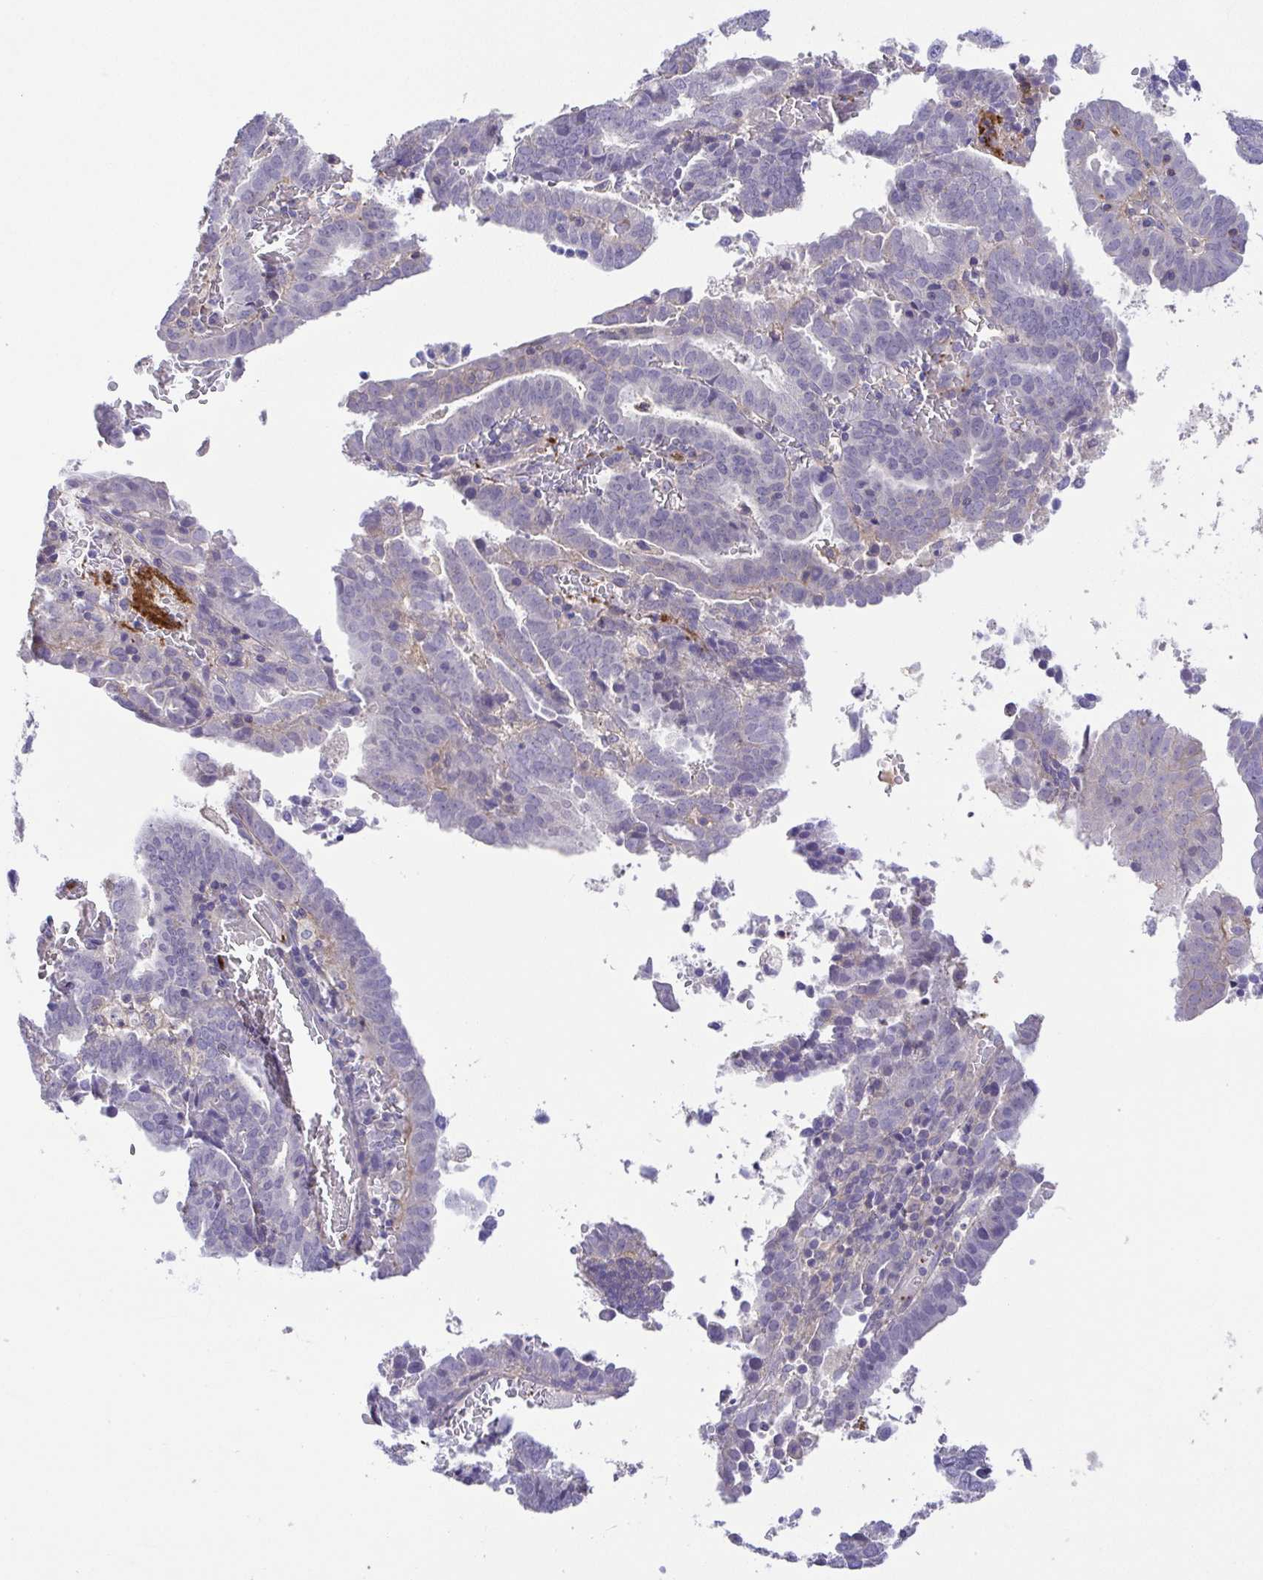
{"staining": {"intensity": "negative", "quantity": "none", "location": "none"}, "tissue": "endometrial cancer", "cell_type": "Tumor cells", "image_type": "cancer", "snomed": [{"axis": "morphology", "description": "Adenocarcinoma, NOS"}, {"axis": "topography", "description": "Uterus"}], "caption": "IHC histopathology image of neoplastic tissue: adenocarcinoma (endometrial) stained with DAB (3,3'-diaminobenzidine) displays no significant protein positivity in tumor cells.", "gene": "PRR14L", "patient": {"sex": "female", "age": 83}}